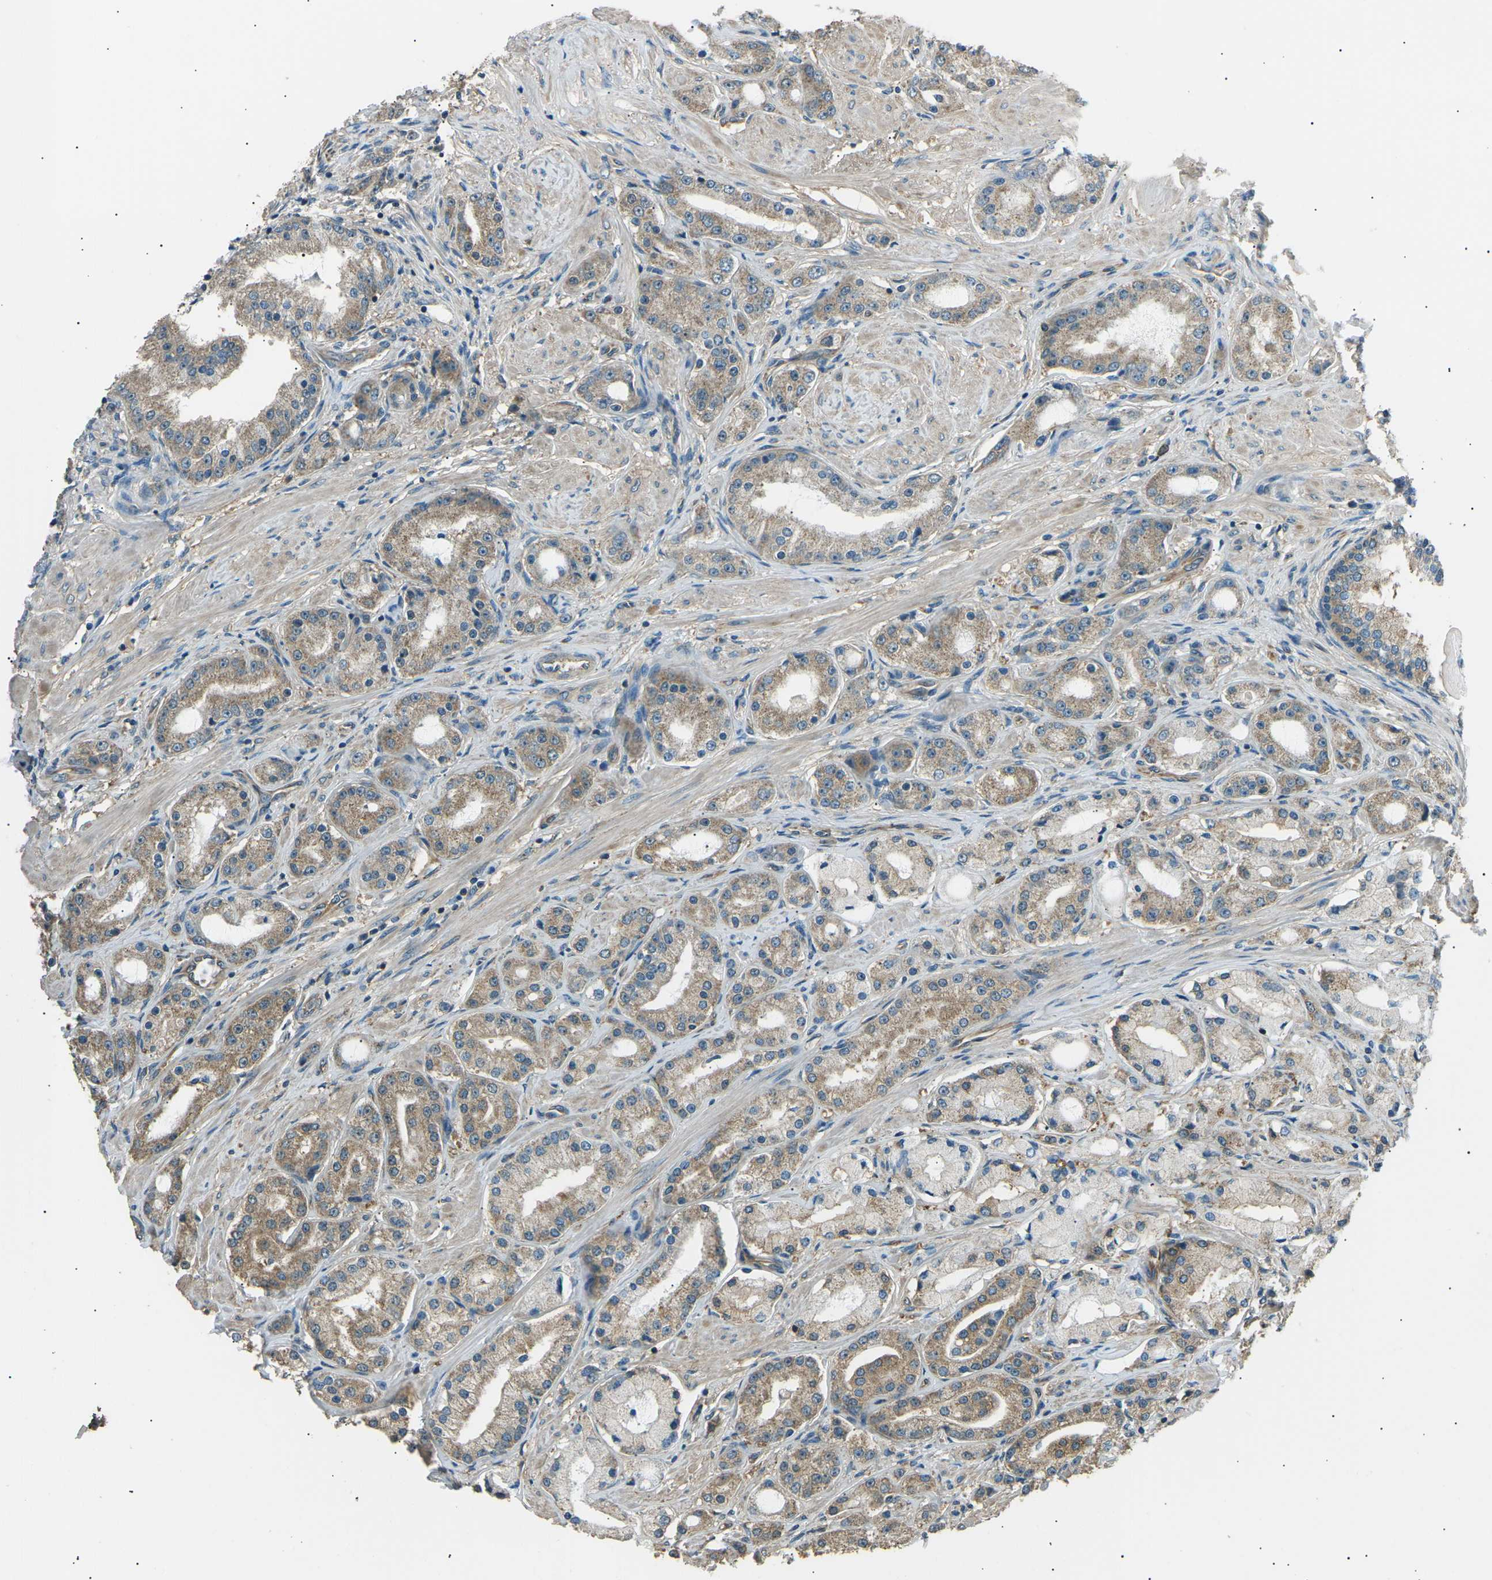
{"staining": {"intensity": "weak", "quantity": "25%-75%", "location": "cytoplasmic/membranous"}, "tissue": "prostate cancer", "cell_type": "Tumor cells", "image_type": "cancer", "snomed": [{"axis": "morphology", "description": "Adenocarcinoma, Low grade"}, {"axis": "topography", "description": "Prostate"}], "caption": "Immunohistochemistry image of prostate adenocarcinoma (low-grade) stained for a protein (brown), which demonstrates low levels of weak cytoplasmic/membranous staining in about 25%-75% of tumor cells.", "gene": "SLK", "patient": {"sex": "male", "age": 63}}